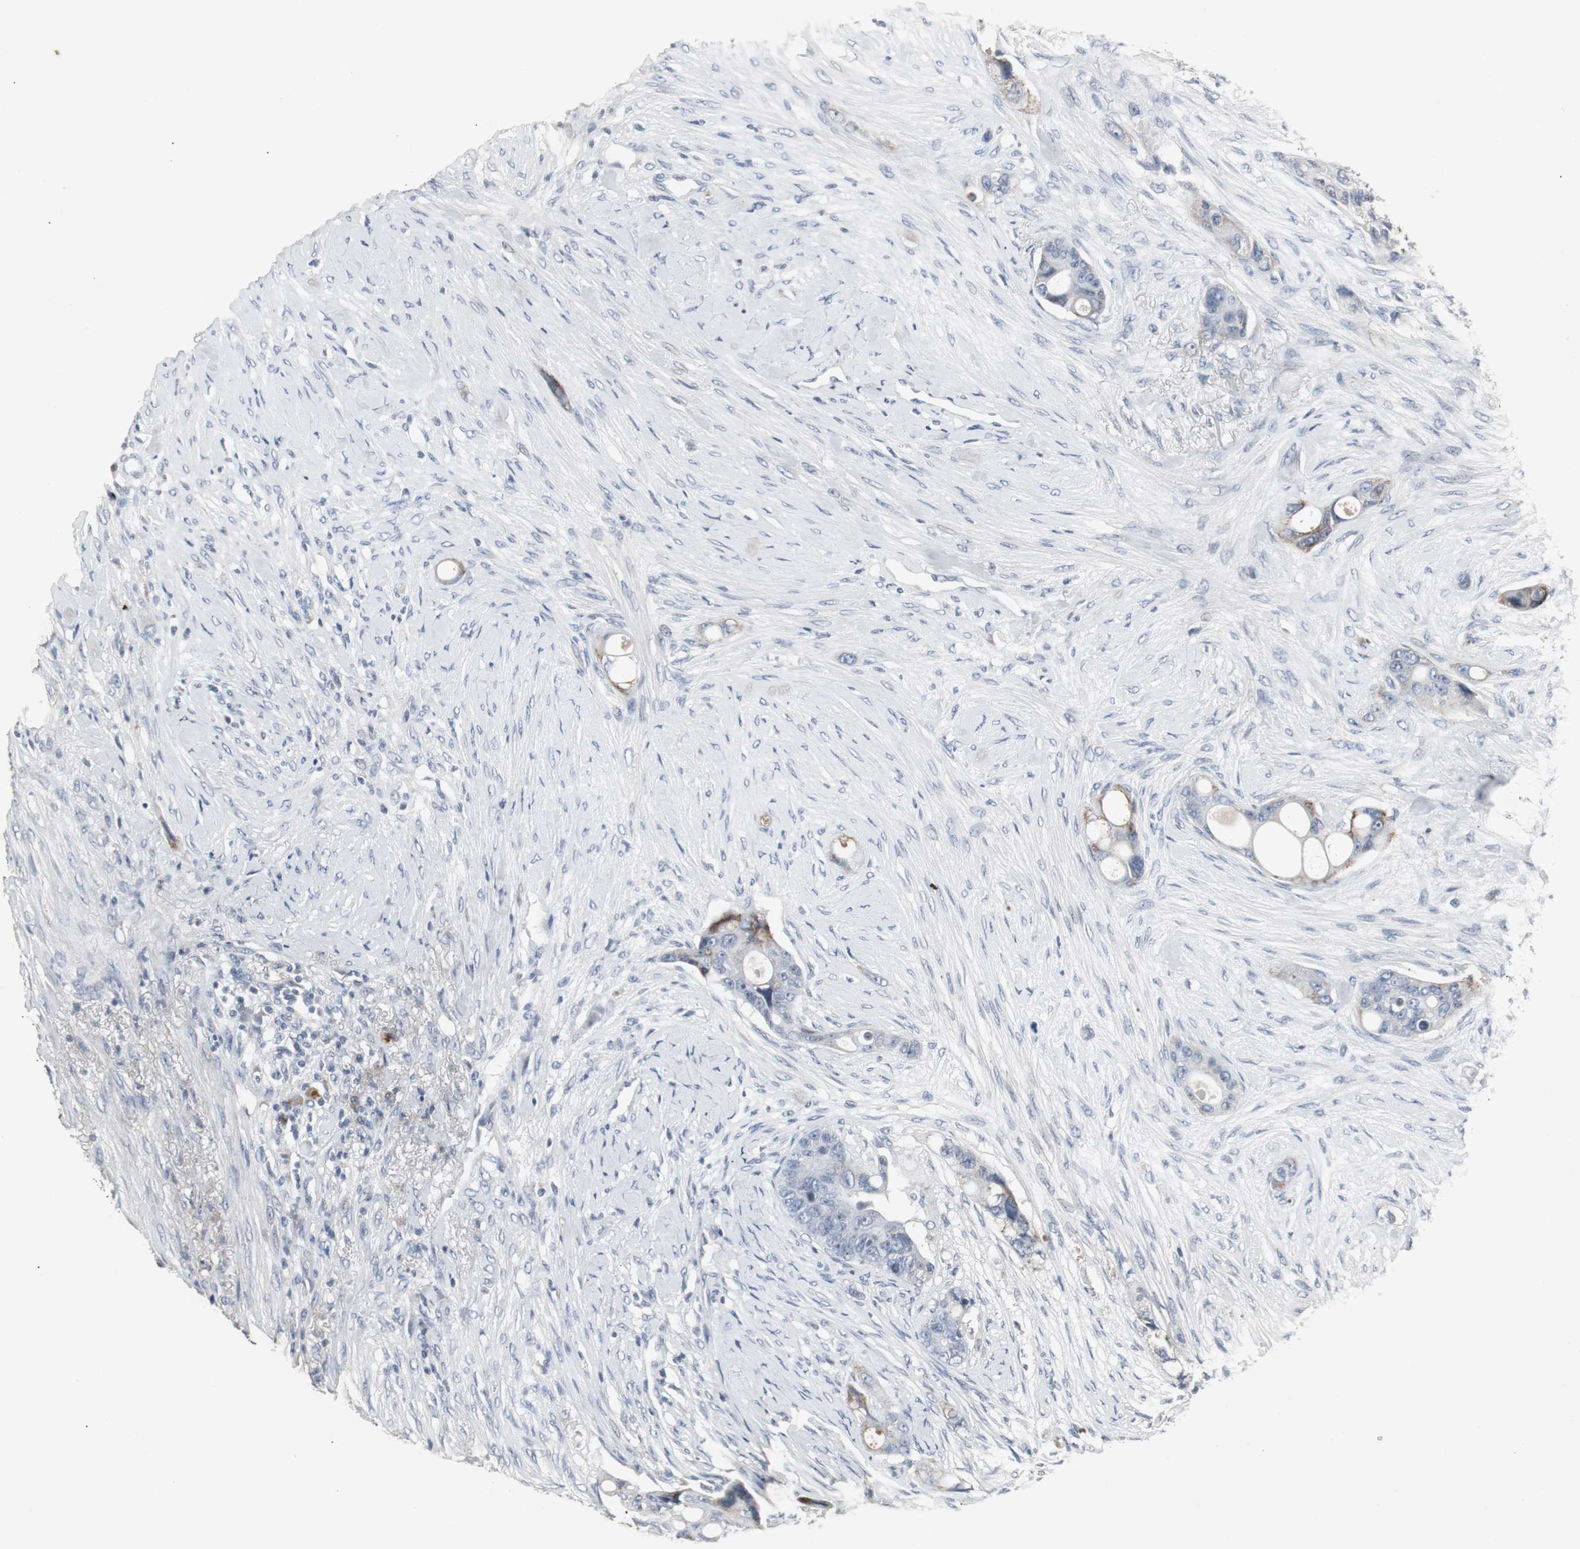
{"staining": {"intensity": "negative", "quantity": "none", "location": "none"}, "tissue": "colorectal cancer", "cell_type": "Tumor cells", "image_type": "cancer", "snomed": [{"axis": "morphology", "description": "Adenocarcinoma, NOS"}, {"axis": "topography", "description": "Colon"}], "caption": "Photomicrograph shows no significant protein staining in tumor cells of colorectal cancer (adenocarcinoma).", "gene": "ACAA1", "patient": {"sex": "female", "age": 57}}